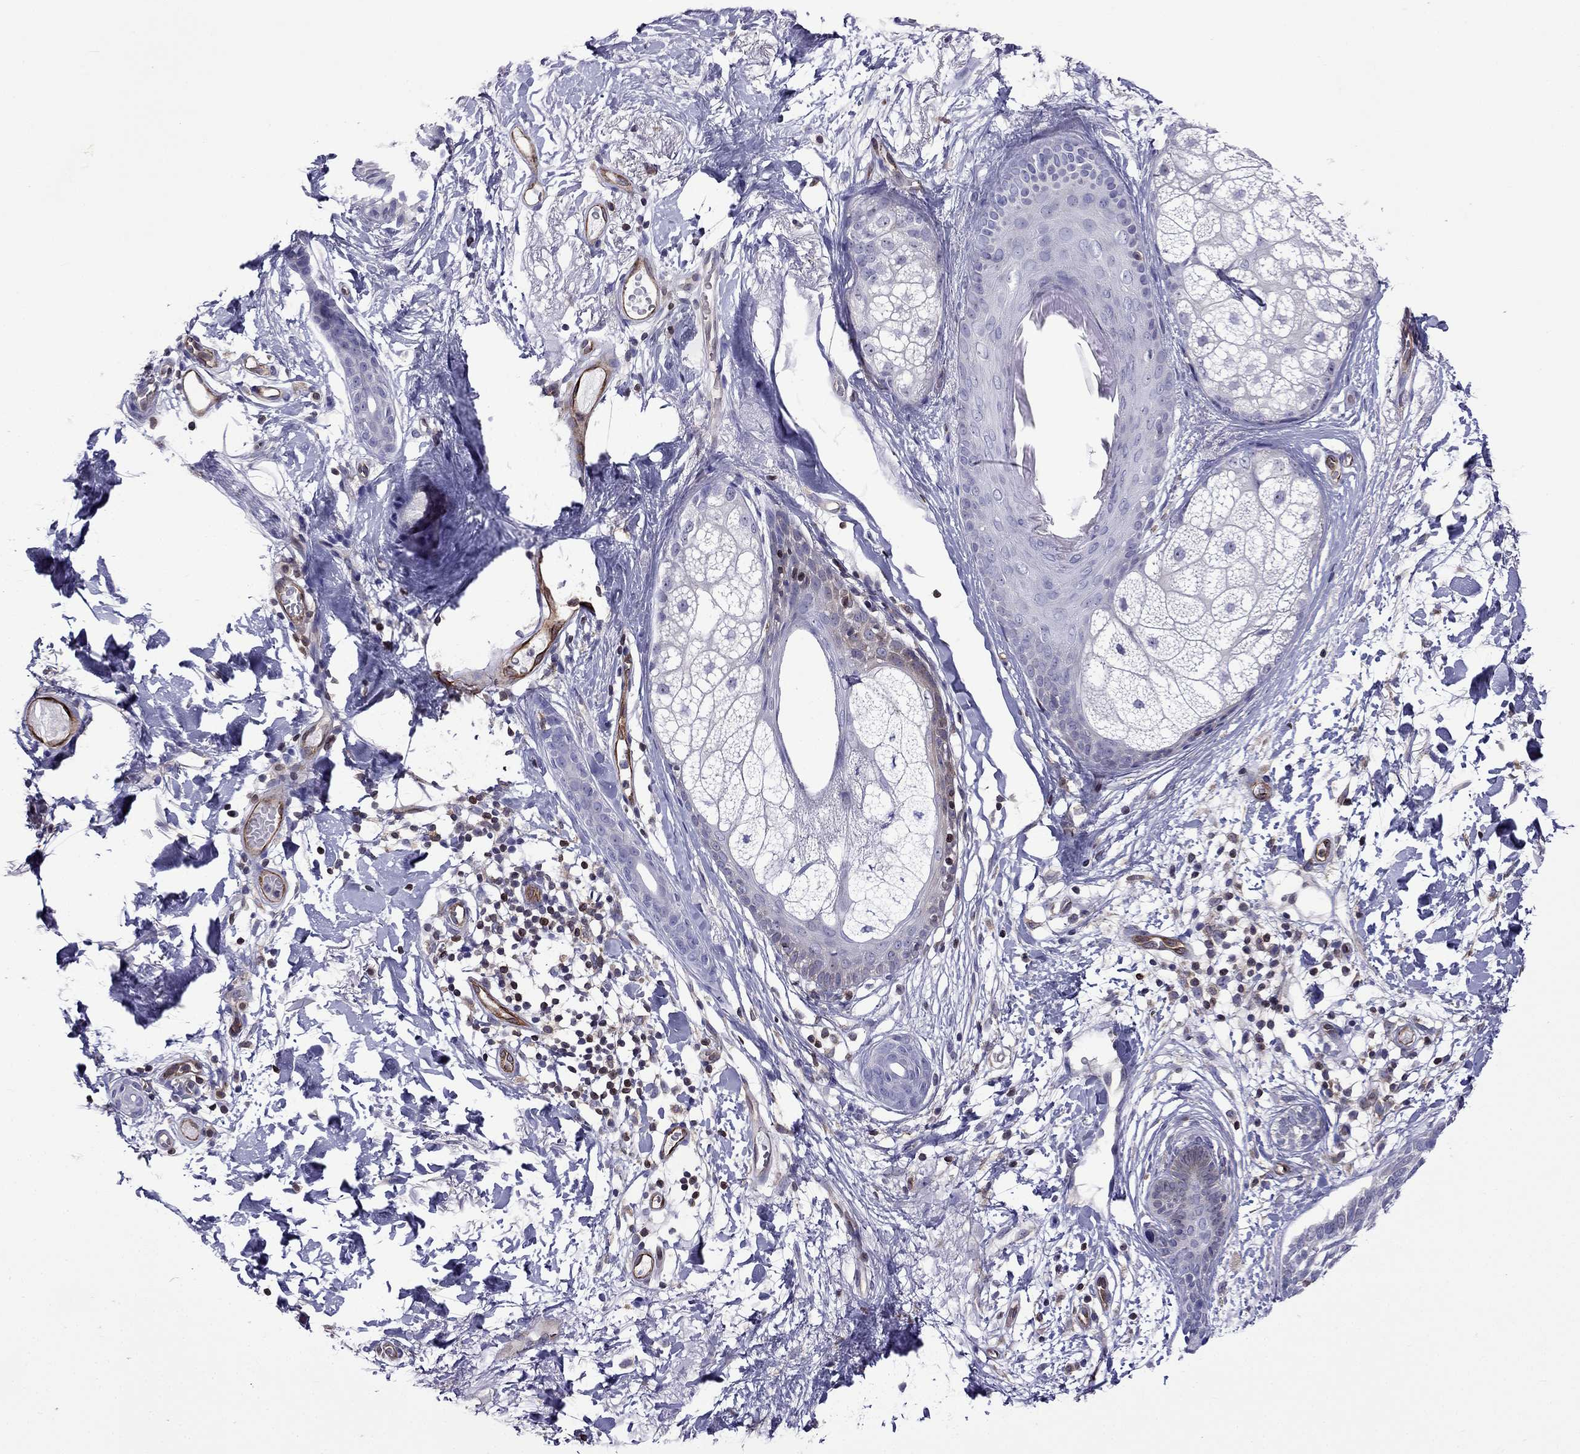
{"staining": {"intensity": "negative", "quantity": "none", "location": "none"}, "tissue": "skin cancer", "cell_type": "Tumor cells", "image_type": "cancer", "snomed": [{"axis": "morphology", "description": "Normal tissue, NOS"}, {"axis": "morphology", "description": "Basal cell carcinoma"}, {"axis": "topography", "description": "Skin"}], "caption": "Immunohistochemical staining of skin cancer demonstrates no significant staining in tumor cells. Nuclei are stained in blue.", "gene": "GNAL", "patient": {"sex": "male", "age": 84}}